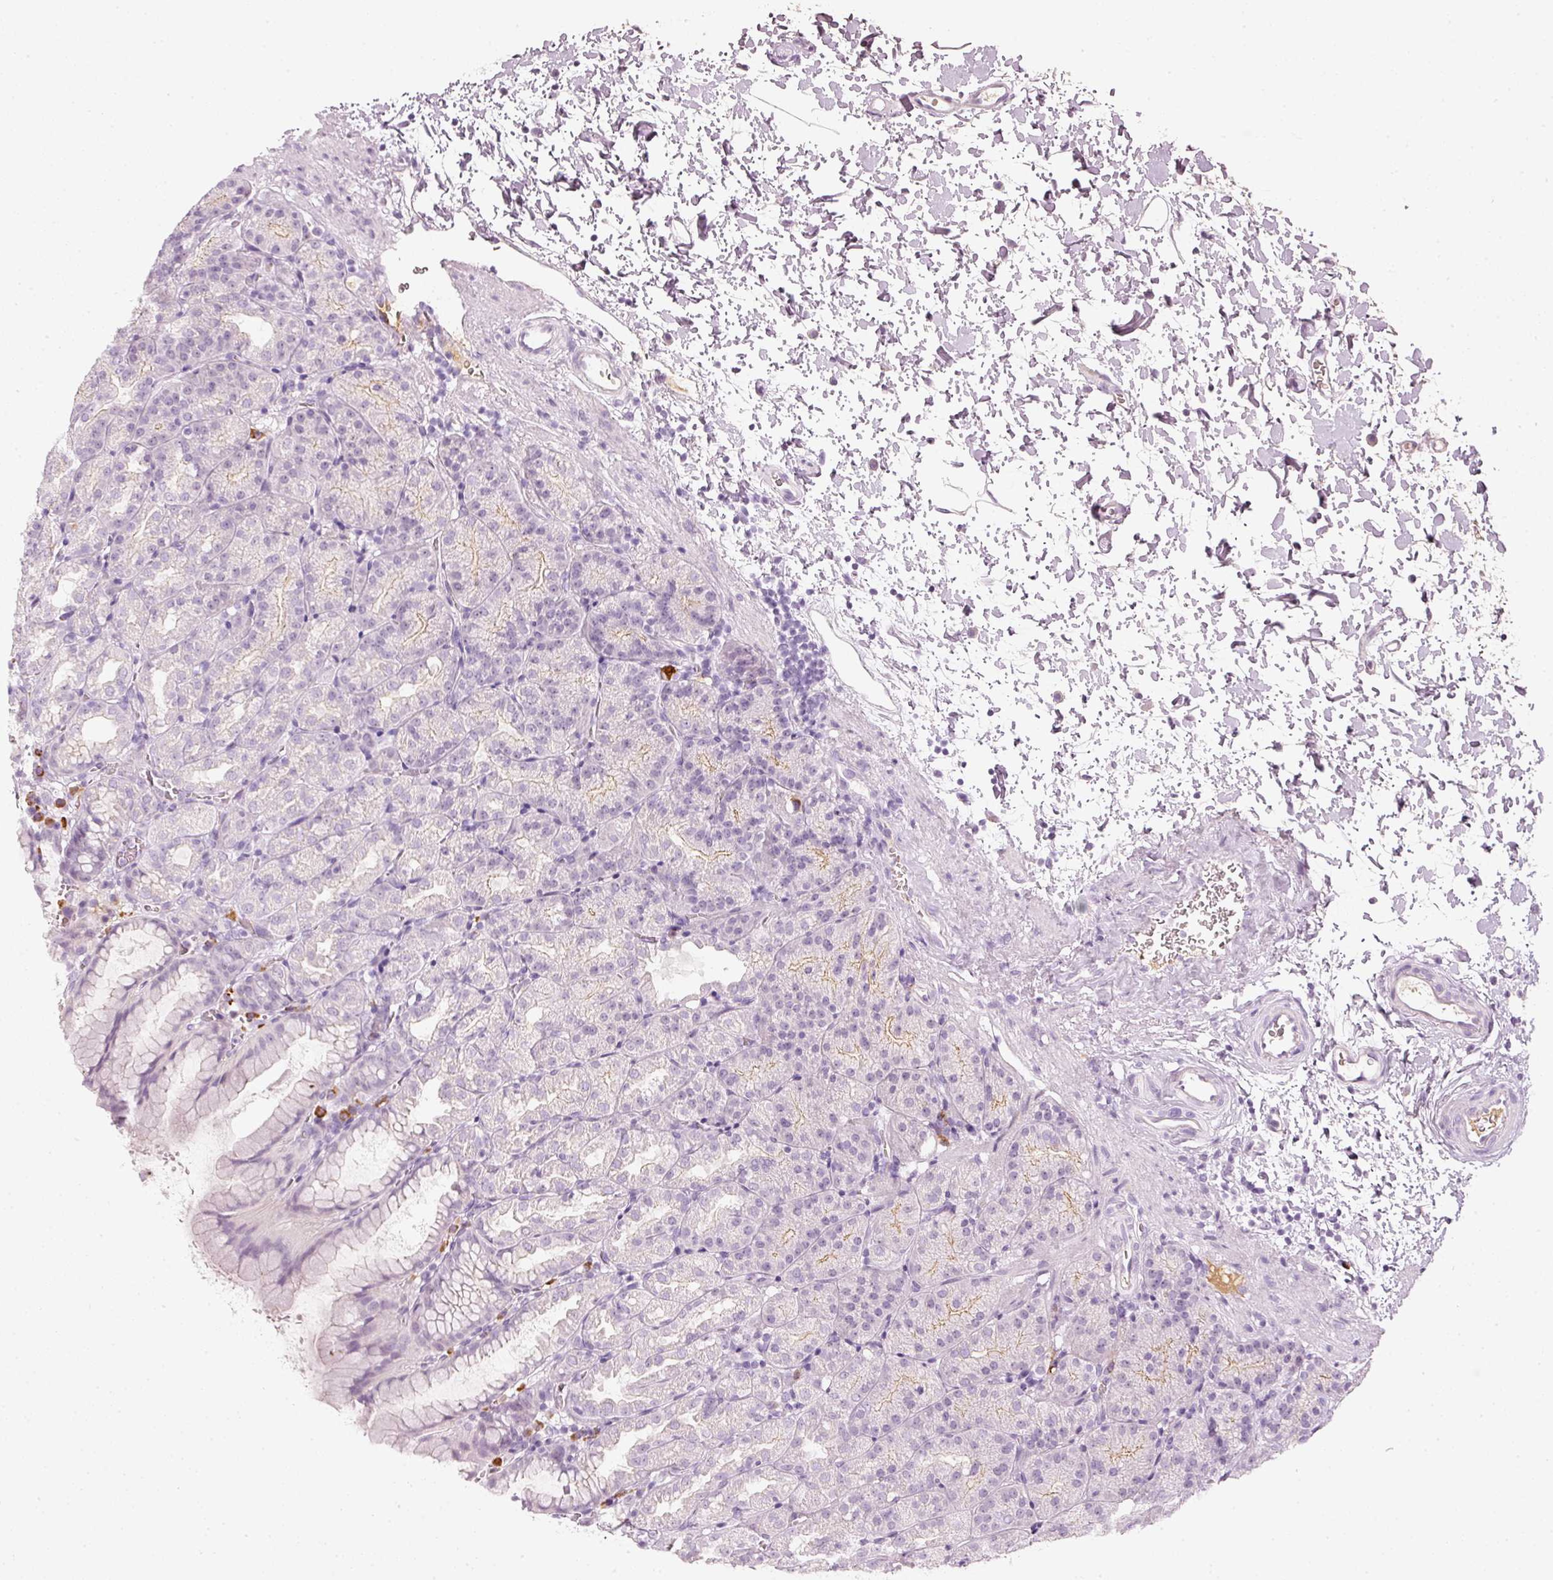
{"staining": {"intensity": "weak", "quantity": "<25%", "location": "cytoplasmic/membranous"}, "tissue": "stomach", "cell_type": "Glandular cells", "image_type": "normal", "snomed": [{"axis": "morphology", "description": "Normal tissue, NOS"}, {"axis": "topography", "description": "Stomach, upper"}], "caption": "The immunohistochemistry micrograph has no significant expression in glandular cells of stomach.", "gene": "VCAM1", "patient": {"sex": "female", "age": 81}}